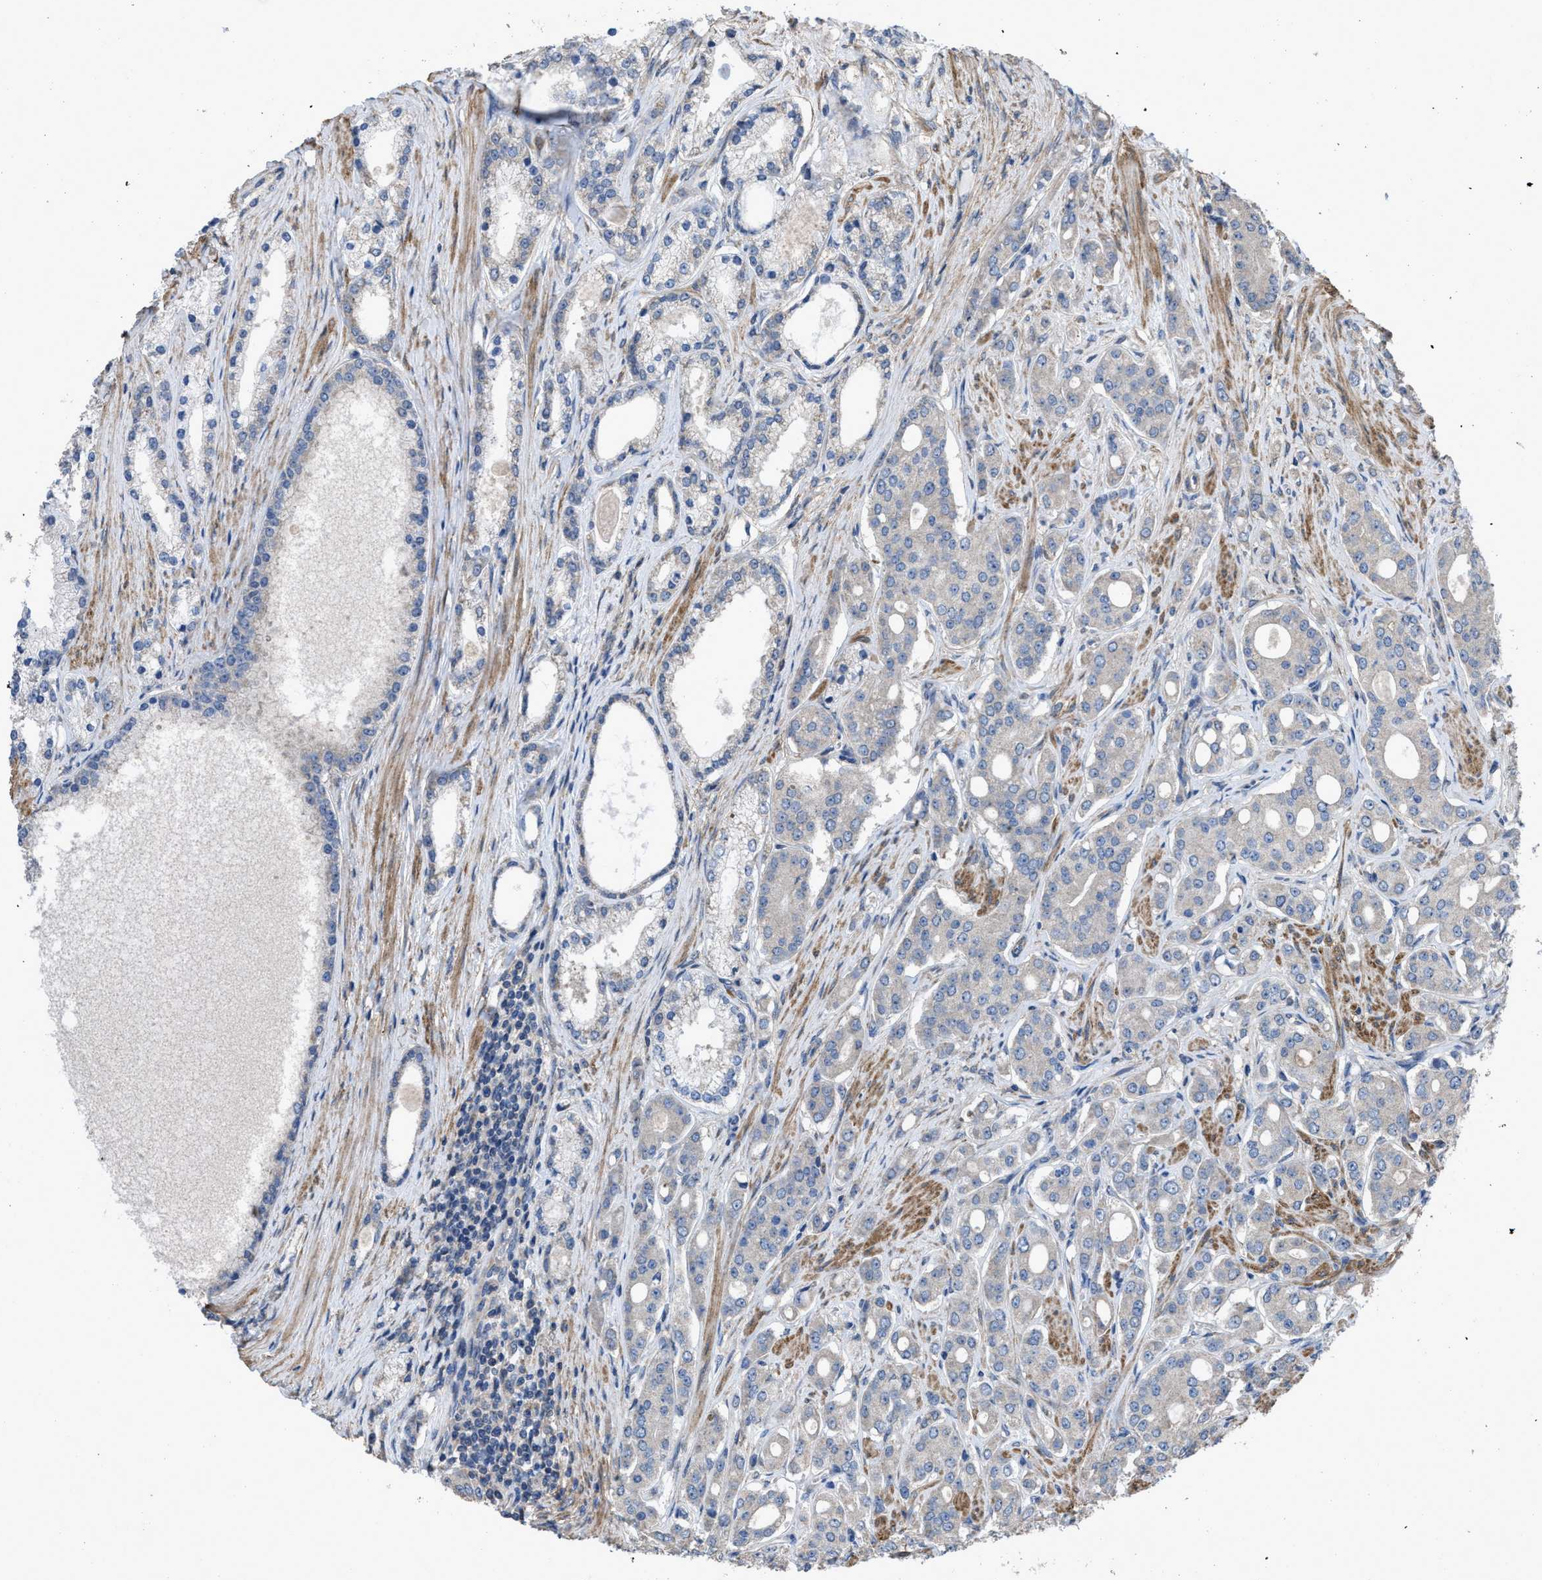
{"staining": {"intensity": "weak", "quantity": "<25%", "location": "cytoplasmic/membranous"}, "tissue": "prostate cancer", "cell_type": "Tumor cells", "image_type": "cancer", "snomed": [{"axis": "morphology", "description": "Adenocarcinoma, High grade"}, {"axis": "topography", "description": "Prostate"}], "caption": "Immunohistochemical staining of prostate high-grade adenocarcinoma exhibits no significant staining in tumor cells. (Stains: DAB immunohistochemistry (IHC) with hematoxylin counter stain, Microscopy: brightfield microscopy at high magnification).", "gene": "ARL6", "patient": {"sex": "male", "age": 71}}